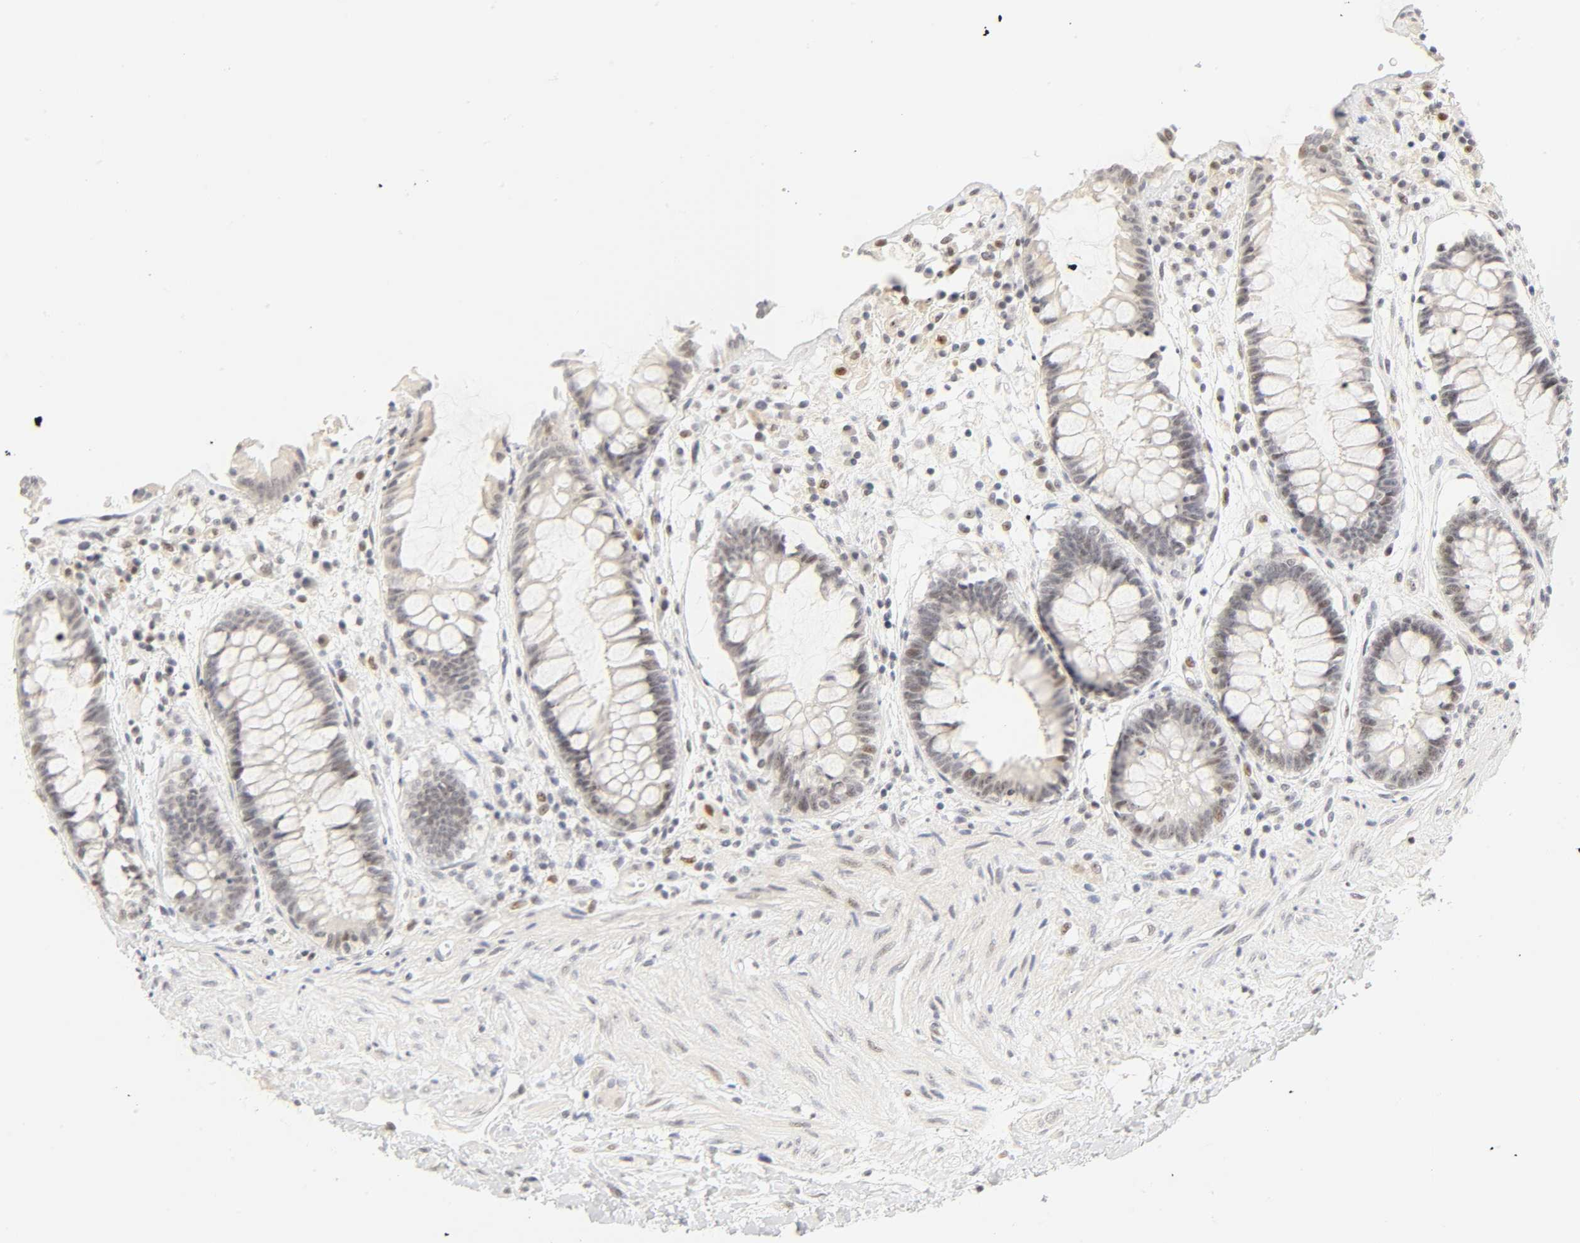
{"staining": {"intensity": "moderate", "quantity": "<25%", "location": "nuclear"}, "tissue": "rectum", "cell_type": "Glandular cells", "image_type": "normal", "snomed": [{"axis": "morphology", "description": "Normal tissue, NOS"}, {"axis": "topography", "description": "Rectum"}], "caption": "This histopathology image displays IHC staining of normal rectum, with low moderate nuclear staining in approximately <25% of glandular cells.", "gene": "MNAT1", "patient": {"sex": "female", "age": 46}}